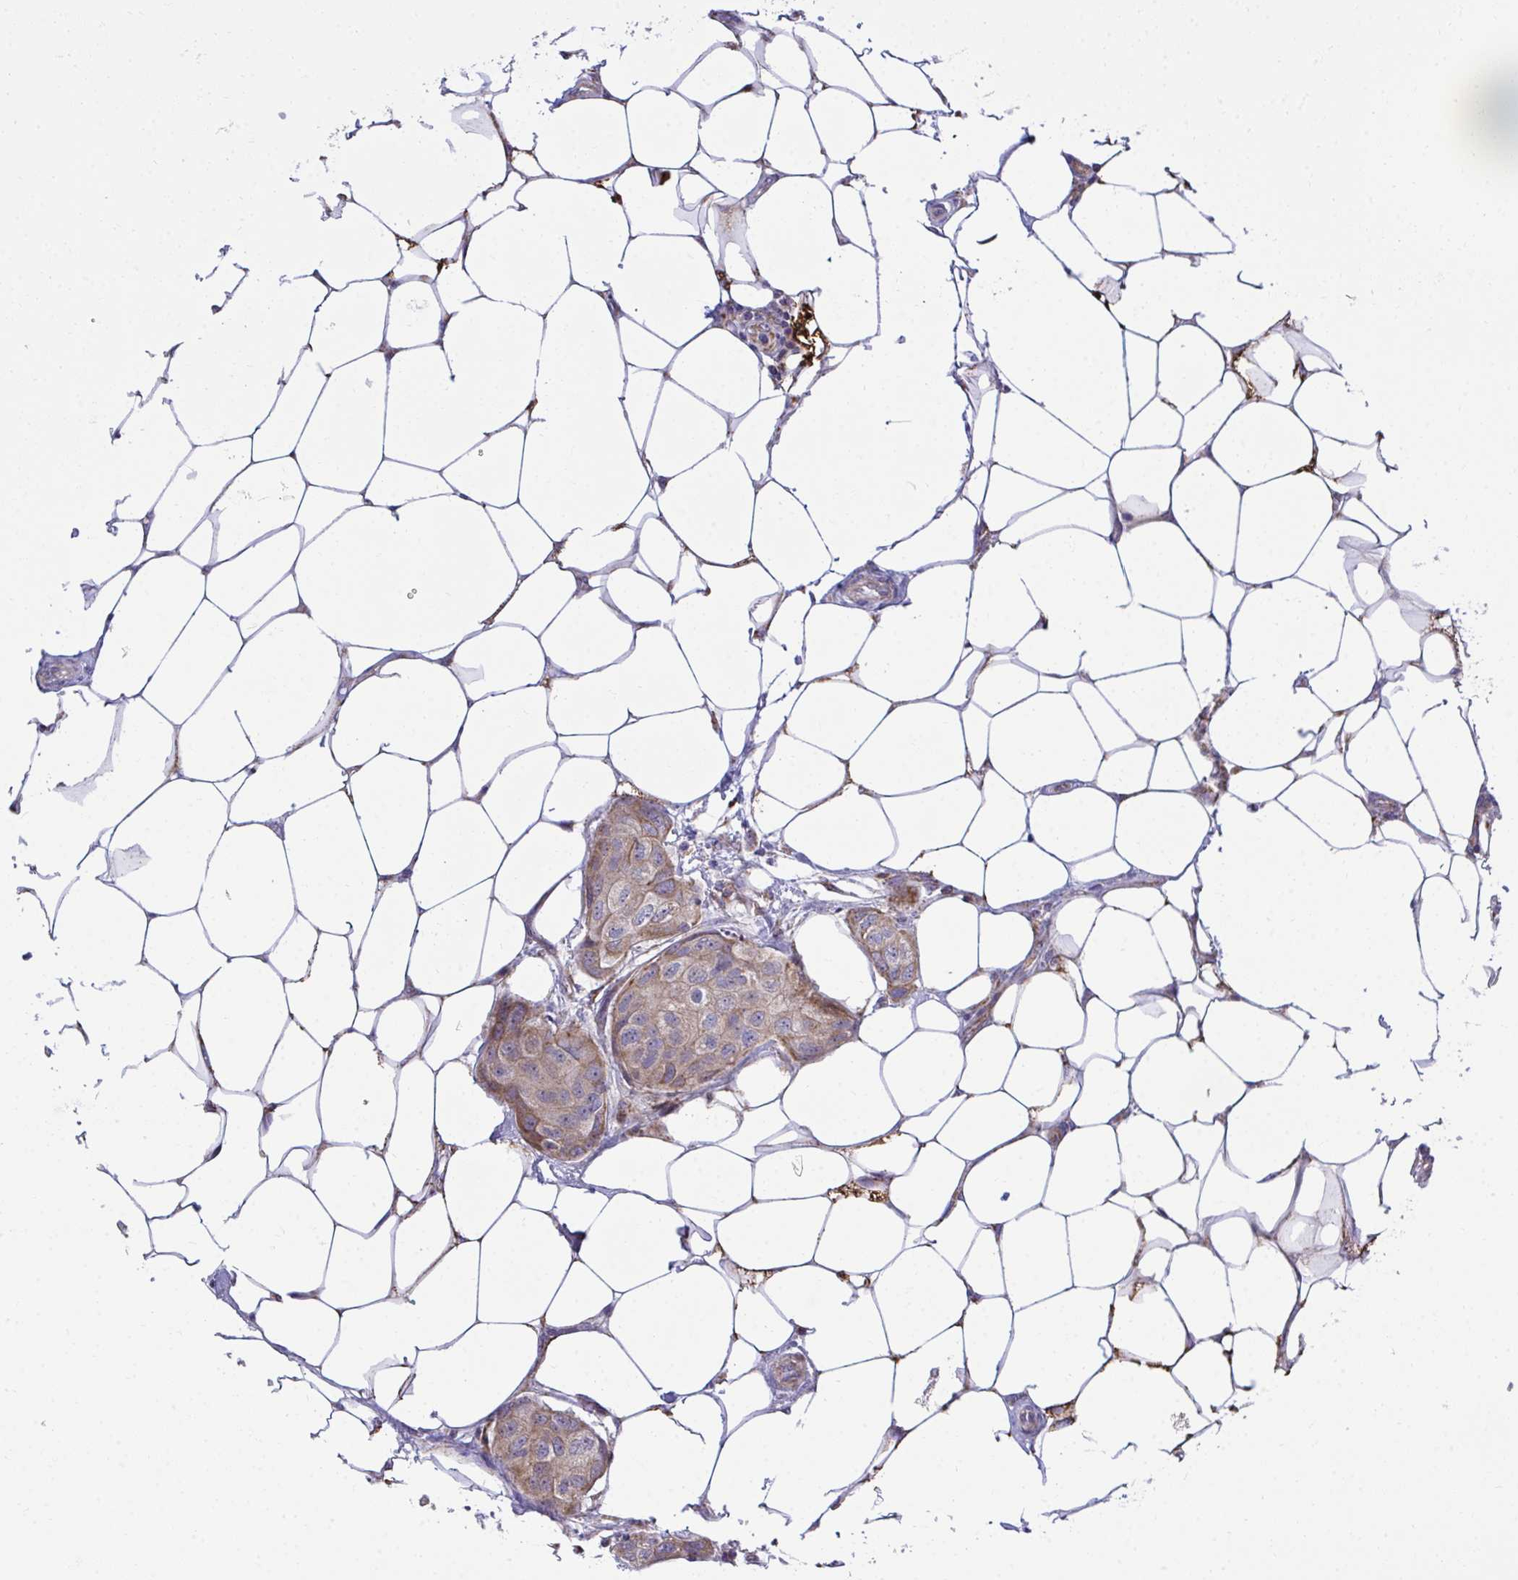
{"staining": {"intensity": "moderate", "quantity": ">75%", "location": "cytoplasmic/membranous"}, "tissue": "breast cancer", "cell_type": "Tumor cells", "image_type": "cancer", "snomed": [{"axis": "morphology", "description": "Duct carcinoma"}, {"axis": "topography", "description": "Breast"}, {"axis": "topography", "description": "Lymph node"}], "caption": "Brown immunohistochemical staining in breast cancer exhibits moderate cytoplasmic/membranous staining in approximately >75% of tumor cells.", "gene": "XAF1", "patient": {"sex": "female", "age": 80}}